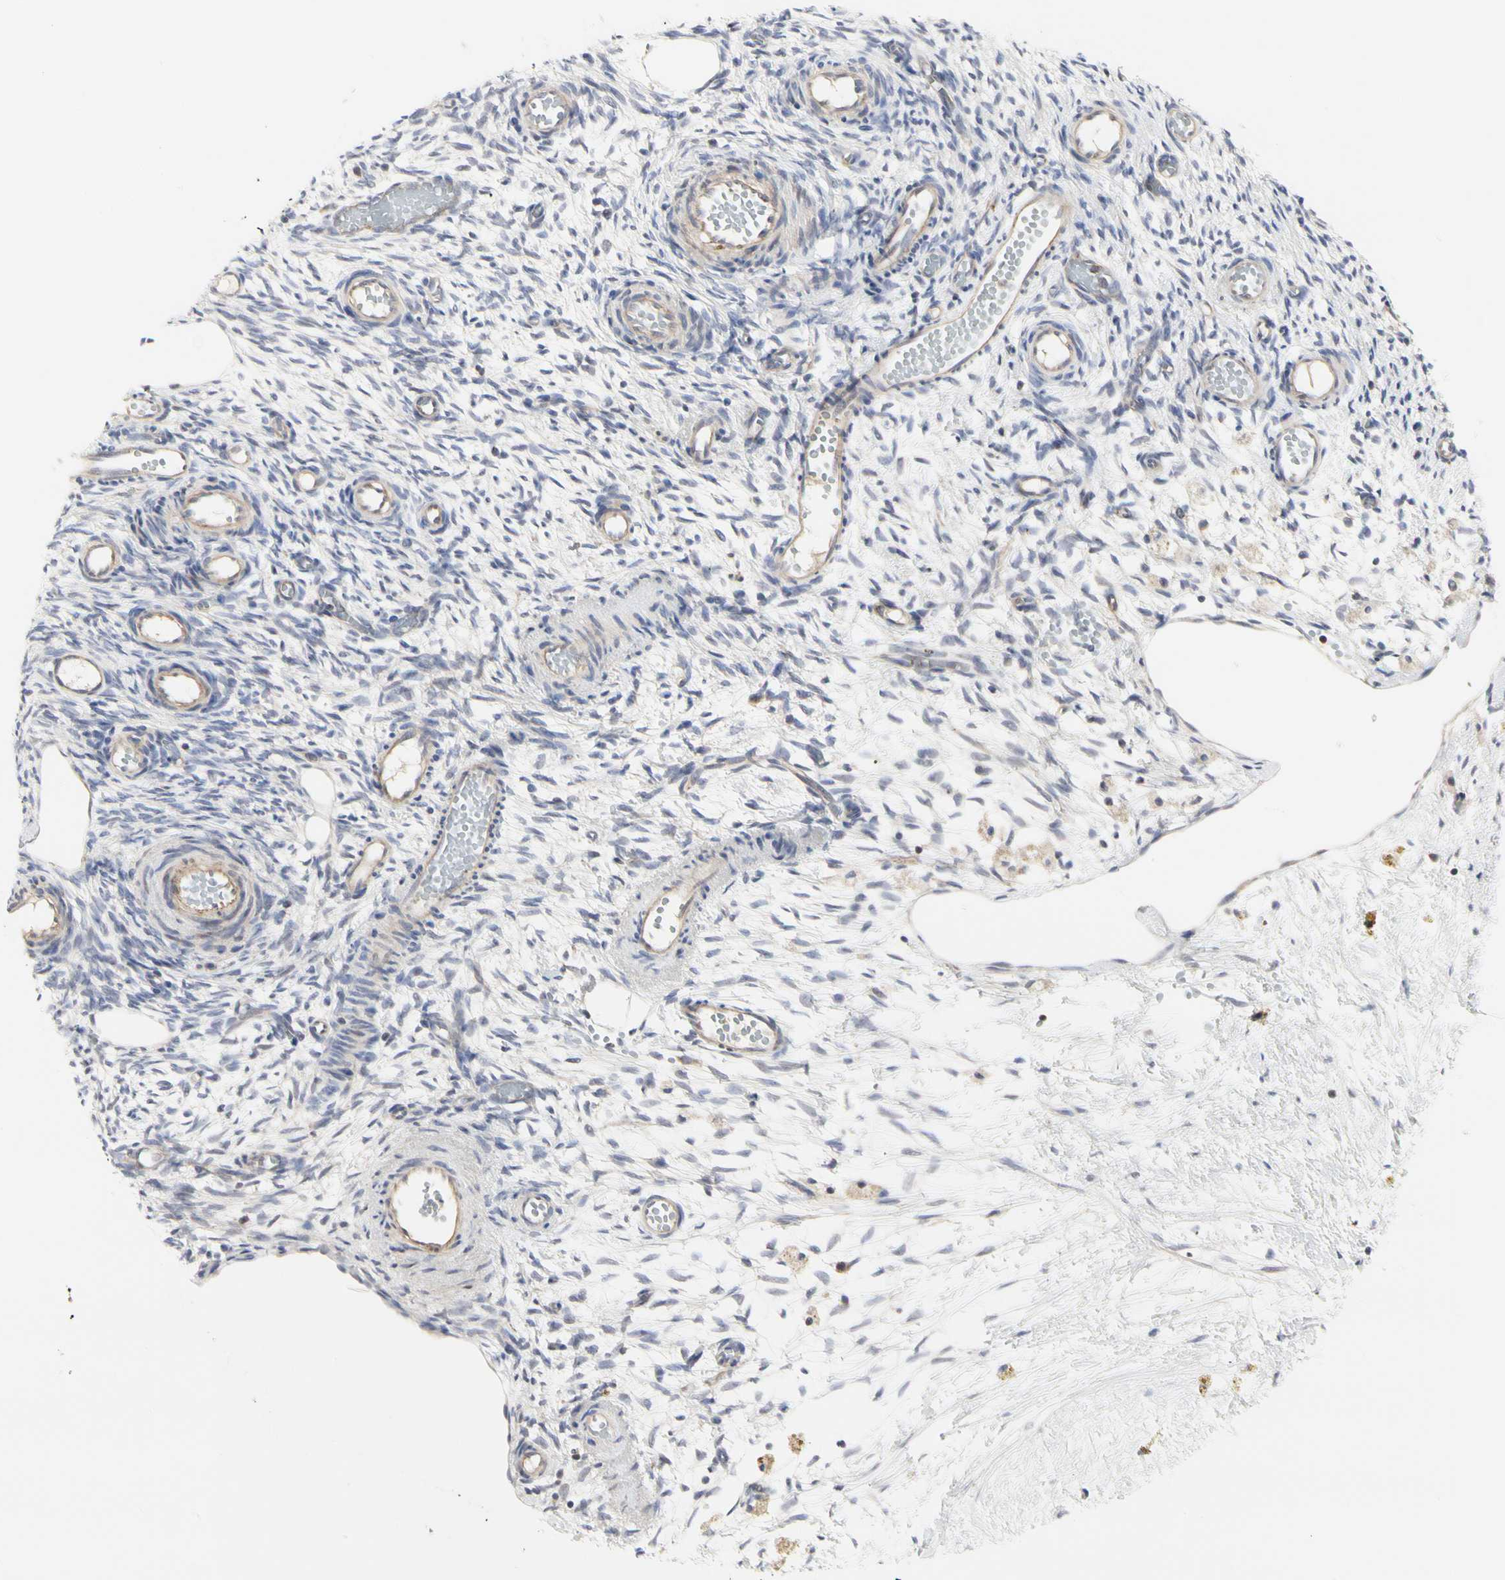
{"staining": {"intensity": "negative", "quantity": "none", "location": "none"}, "tissue": "ovary", "cell_type": "Ovarian stroma cells", "image_type": "normal", "snomed": [{"axis": "morphology", "description": "Normal tissue, NOS"}, {"axis": "topography", "description": "Ovary"}], "caption": "Ovary stained for a protein using immunohistochemistry (IHC) reveals no positivity ovarian stroma cells.", "gene": "SHANK2", "patient": {"sex": "female", "age": 35}}